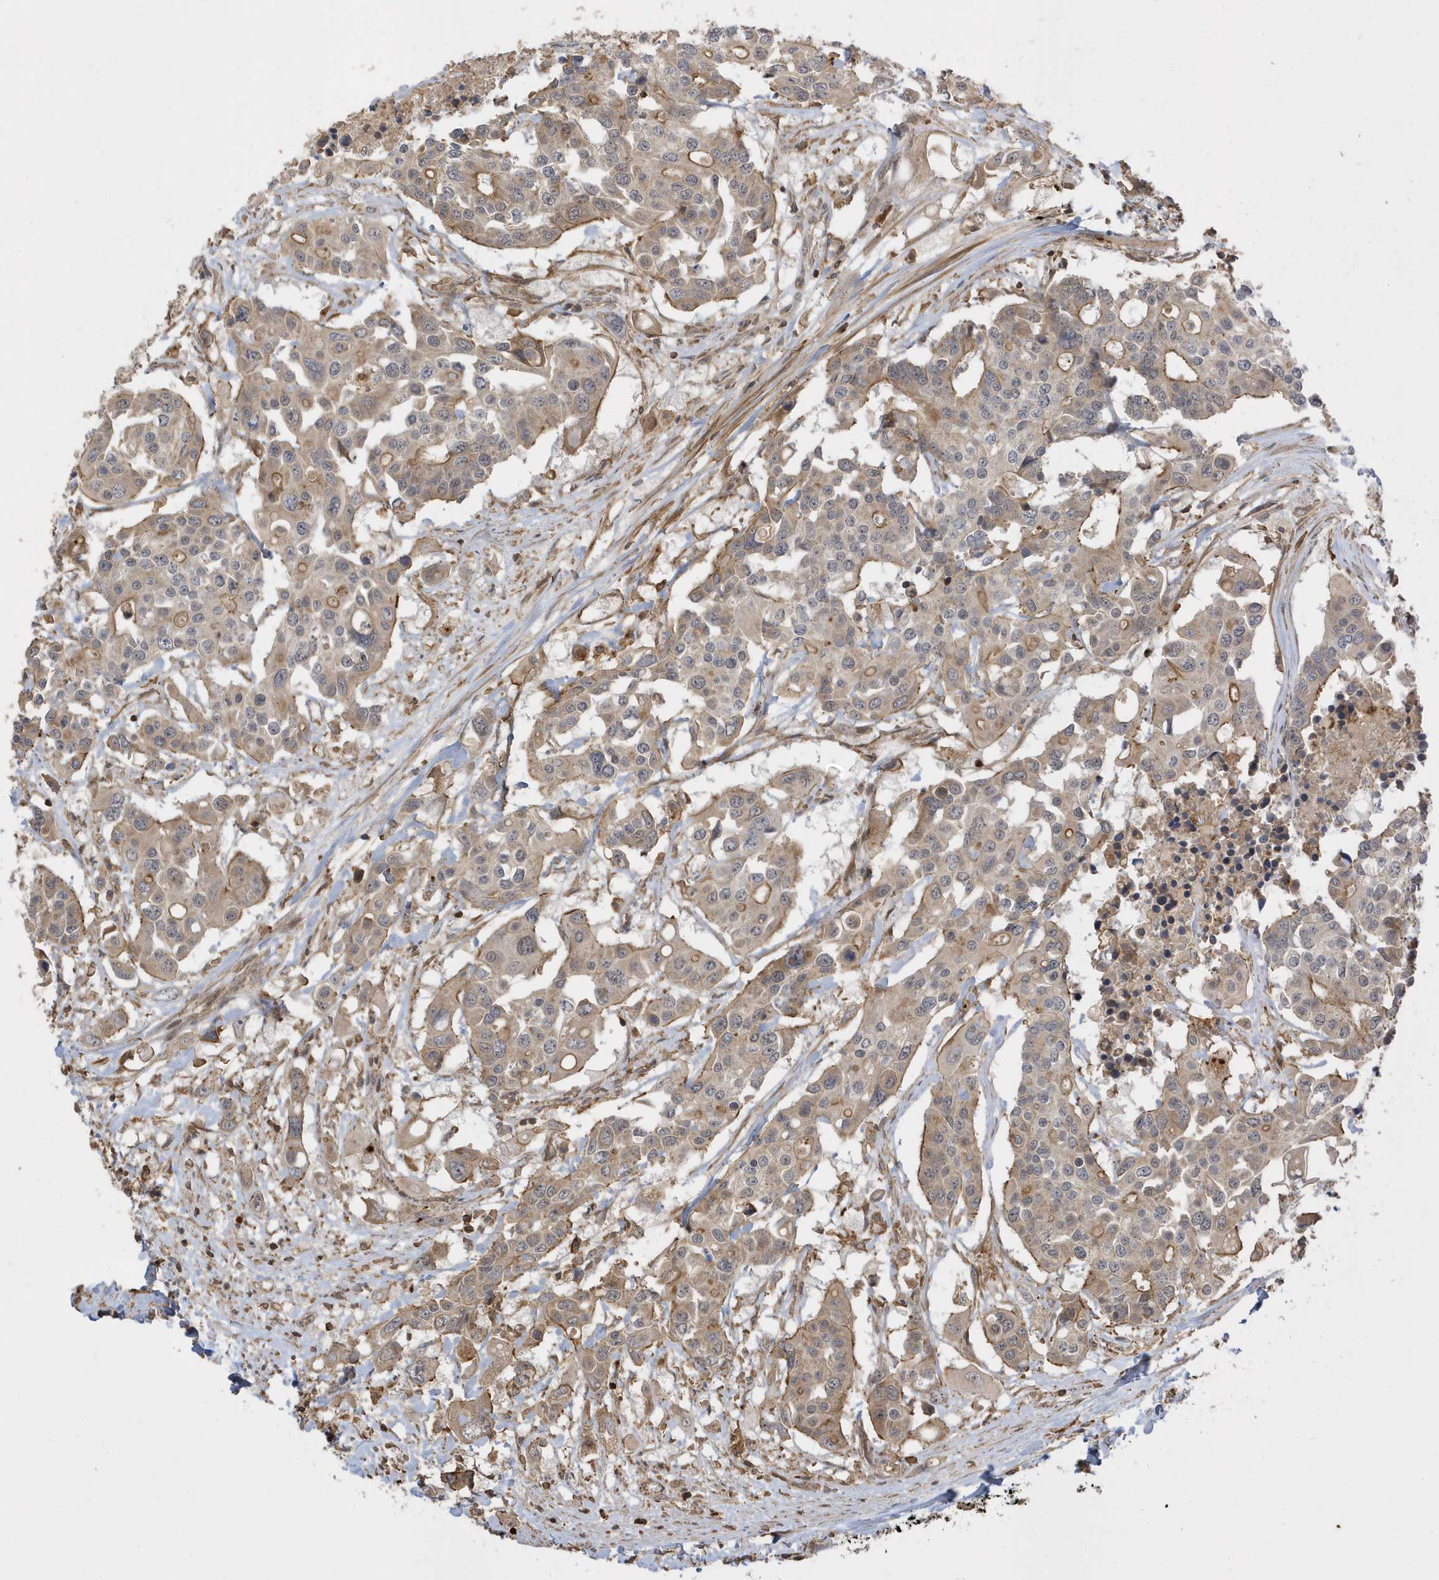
{"staining": {"intensity": "moderate", "quantity": ">75%", "location": "cytoplasmic/membranous"}, "tissue": "colorectal cancer", "cell_type": "Tumor cells", "image_type": "cancer", "snomed": [{"axis": "morphology", "description": "Adenocarcinoma, NOS"}, {"axis": "topography", "description": "Colon"}], "caption": "A high-resolution photomicrograph shows IHC staining of colorectal cancer, which displays moderate cytoplasmic/membranous staining in approximately >75% of tumor cells. Immunohistochemistry (ihc) stains the protein of interest in brown and the nuclei are stained blue.", "gene": "ZBTB8A", "patient": {"sex": "male", "age": 77}}